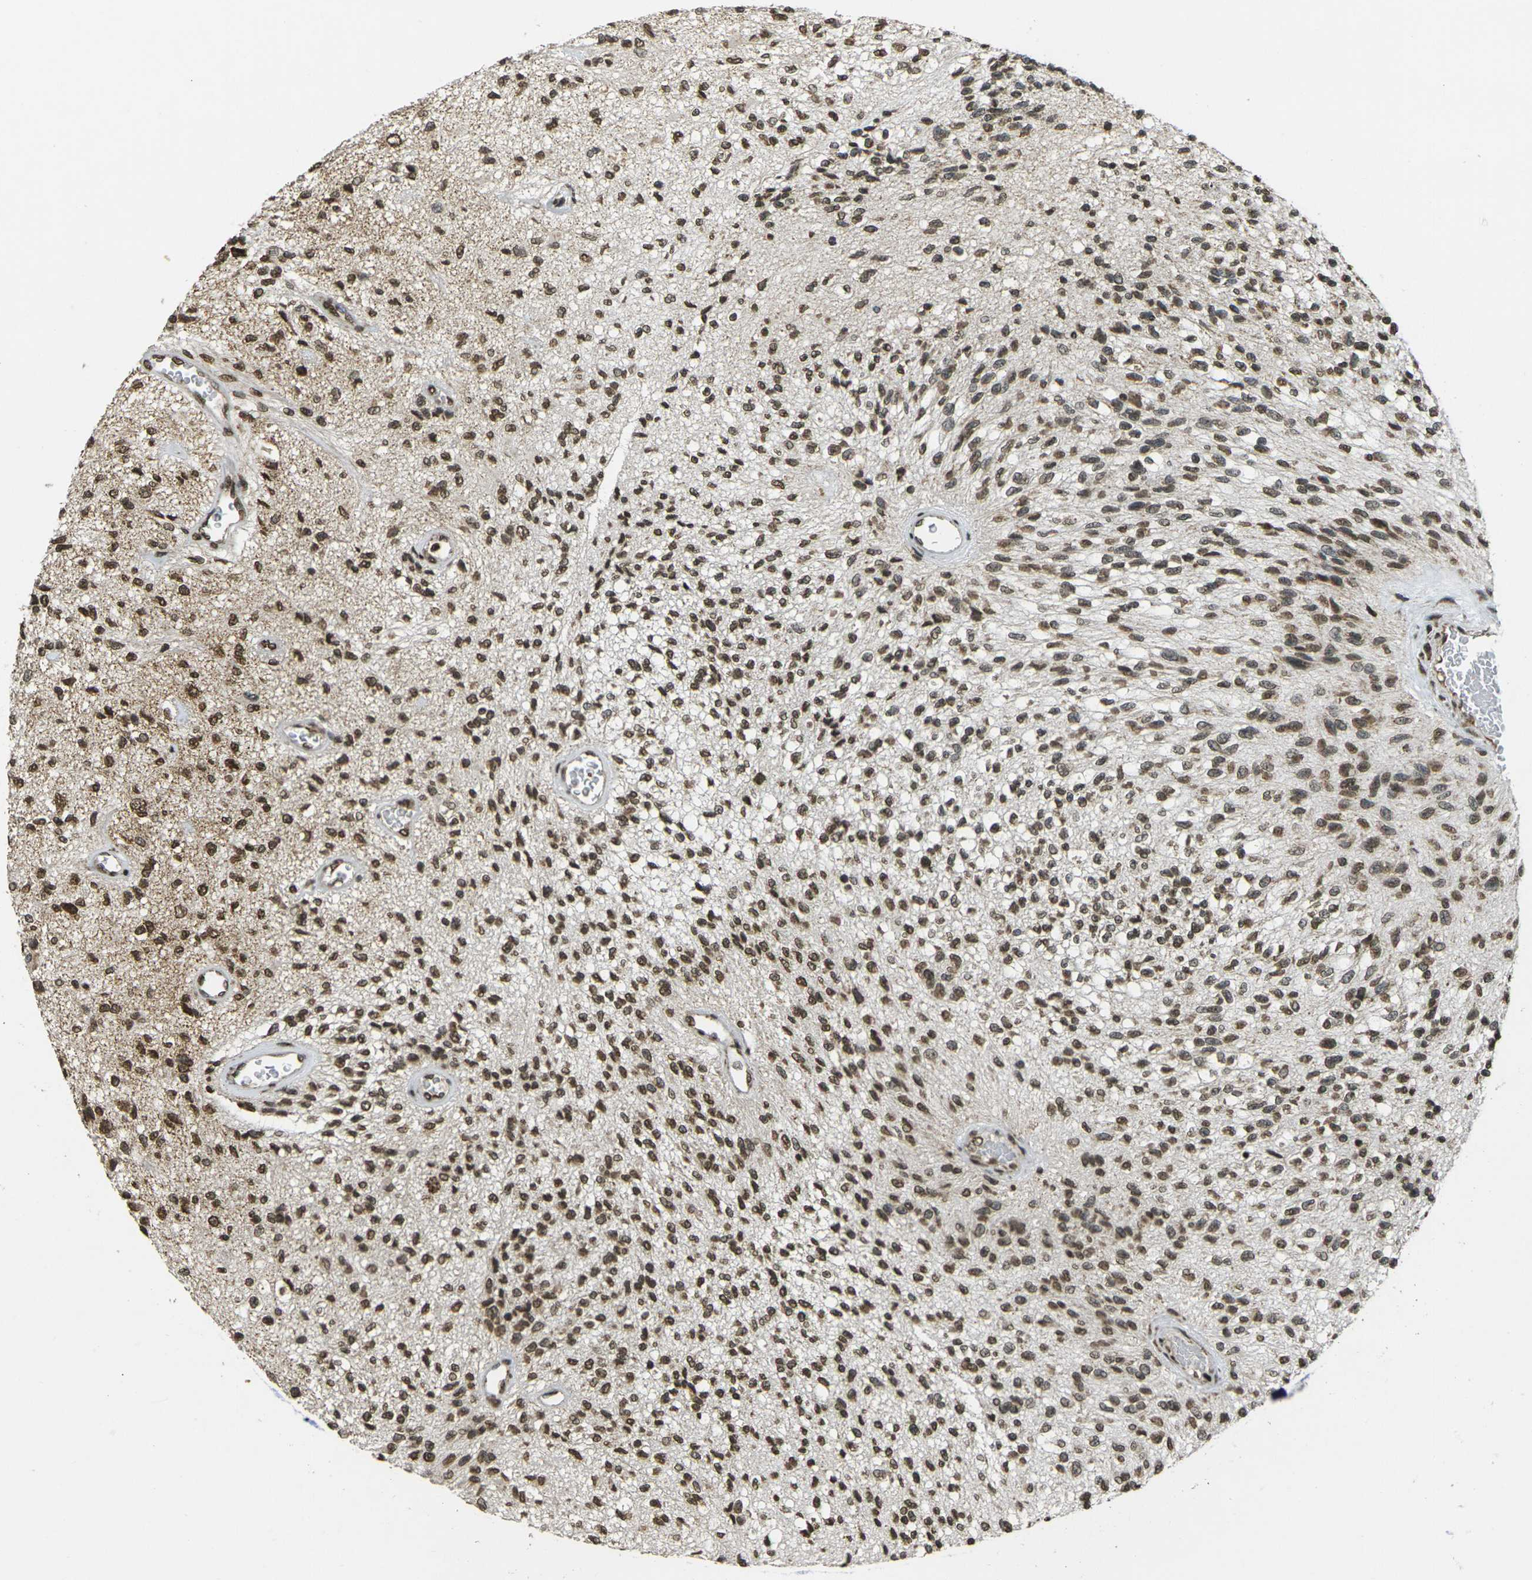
{"staining": {"intensity": "strong", "quantity": ">75%", "location": "nuclear"}, "tissue": "glioma", "cell_type": "Tumor cells", "image_type": "cancer", "snomed": [{"axis": "morphology", "description": "Normal tissue, NOS"}, {"axis": "morphology", "description": "Glioma, malignant, High grade"}, {"axis": "topography", "description": "Cerebral cortex"}], "caption": "Protein expression analysis of human glioma reveals strong nuclear staining in approximately >75% of tumor cells.", "gene": "NEUROG2", "patient": {"sex": "male", "age": 77}}